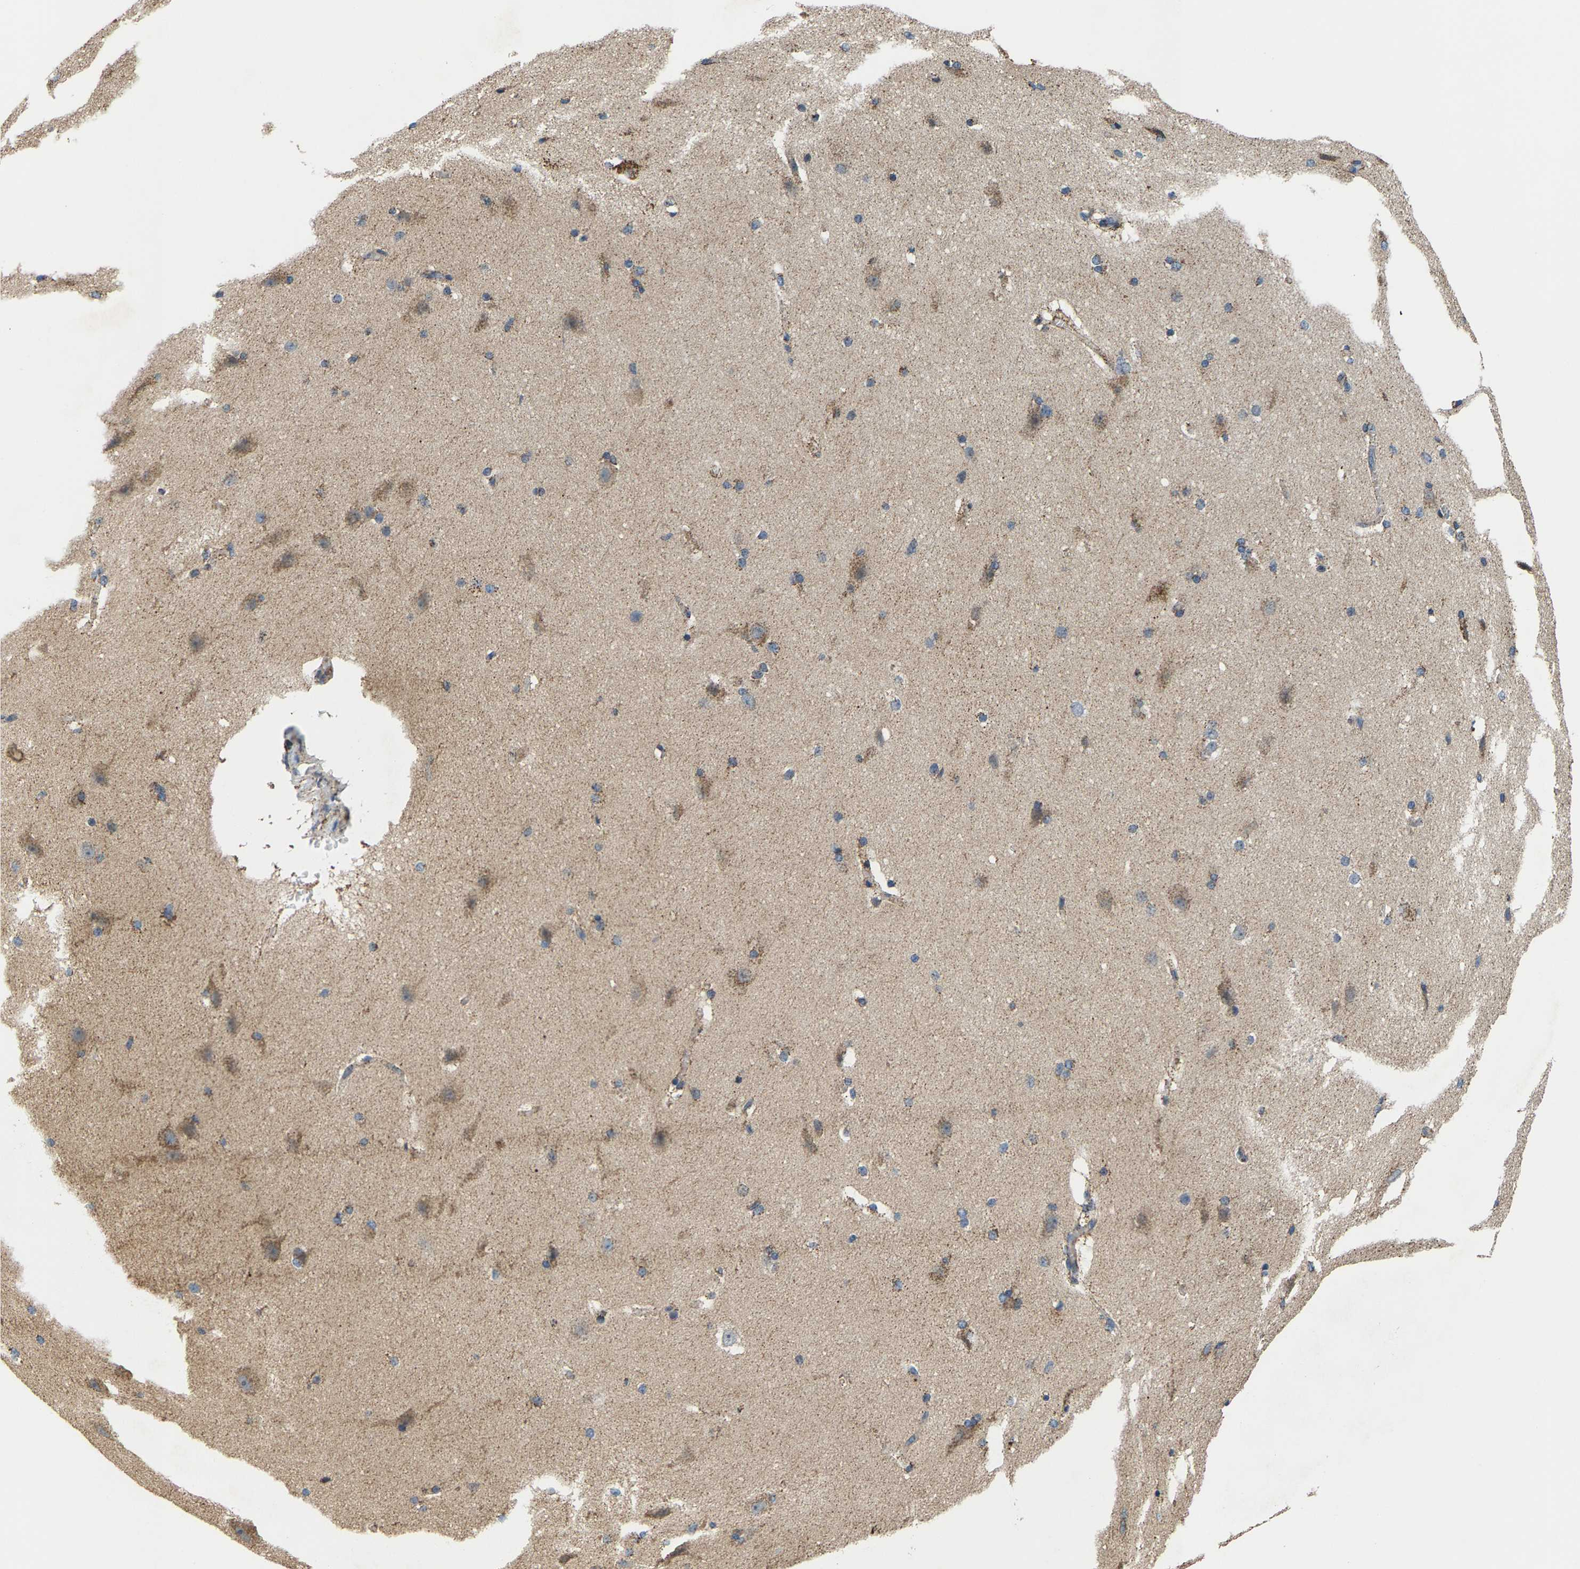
{"staining": {"intensity": "weak", "quantity": "25%-75%", "location": "cytoplasmic/membranous"}, "tissue": "cerebral cortex", "cell_type": "Endothelial cells", "image_type": "normal", "snomed": [{"axis": "morphology", "description": "Normal tissue, NOS"}, {"axis": "topography", "description": "Cerebral cortex"}, {"axis": "topography", "description": "Hippocampus"}], "caption": "A low amount of weak cytoplasmic/membranous expression is present in about 25%-75% of endothelial cells in benign cerebral cortex.", "gene": "SHMT2", "patient": {"sex": "female", "age": 19}}